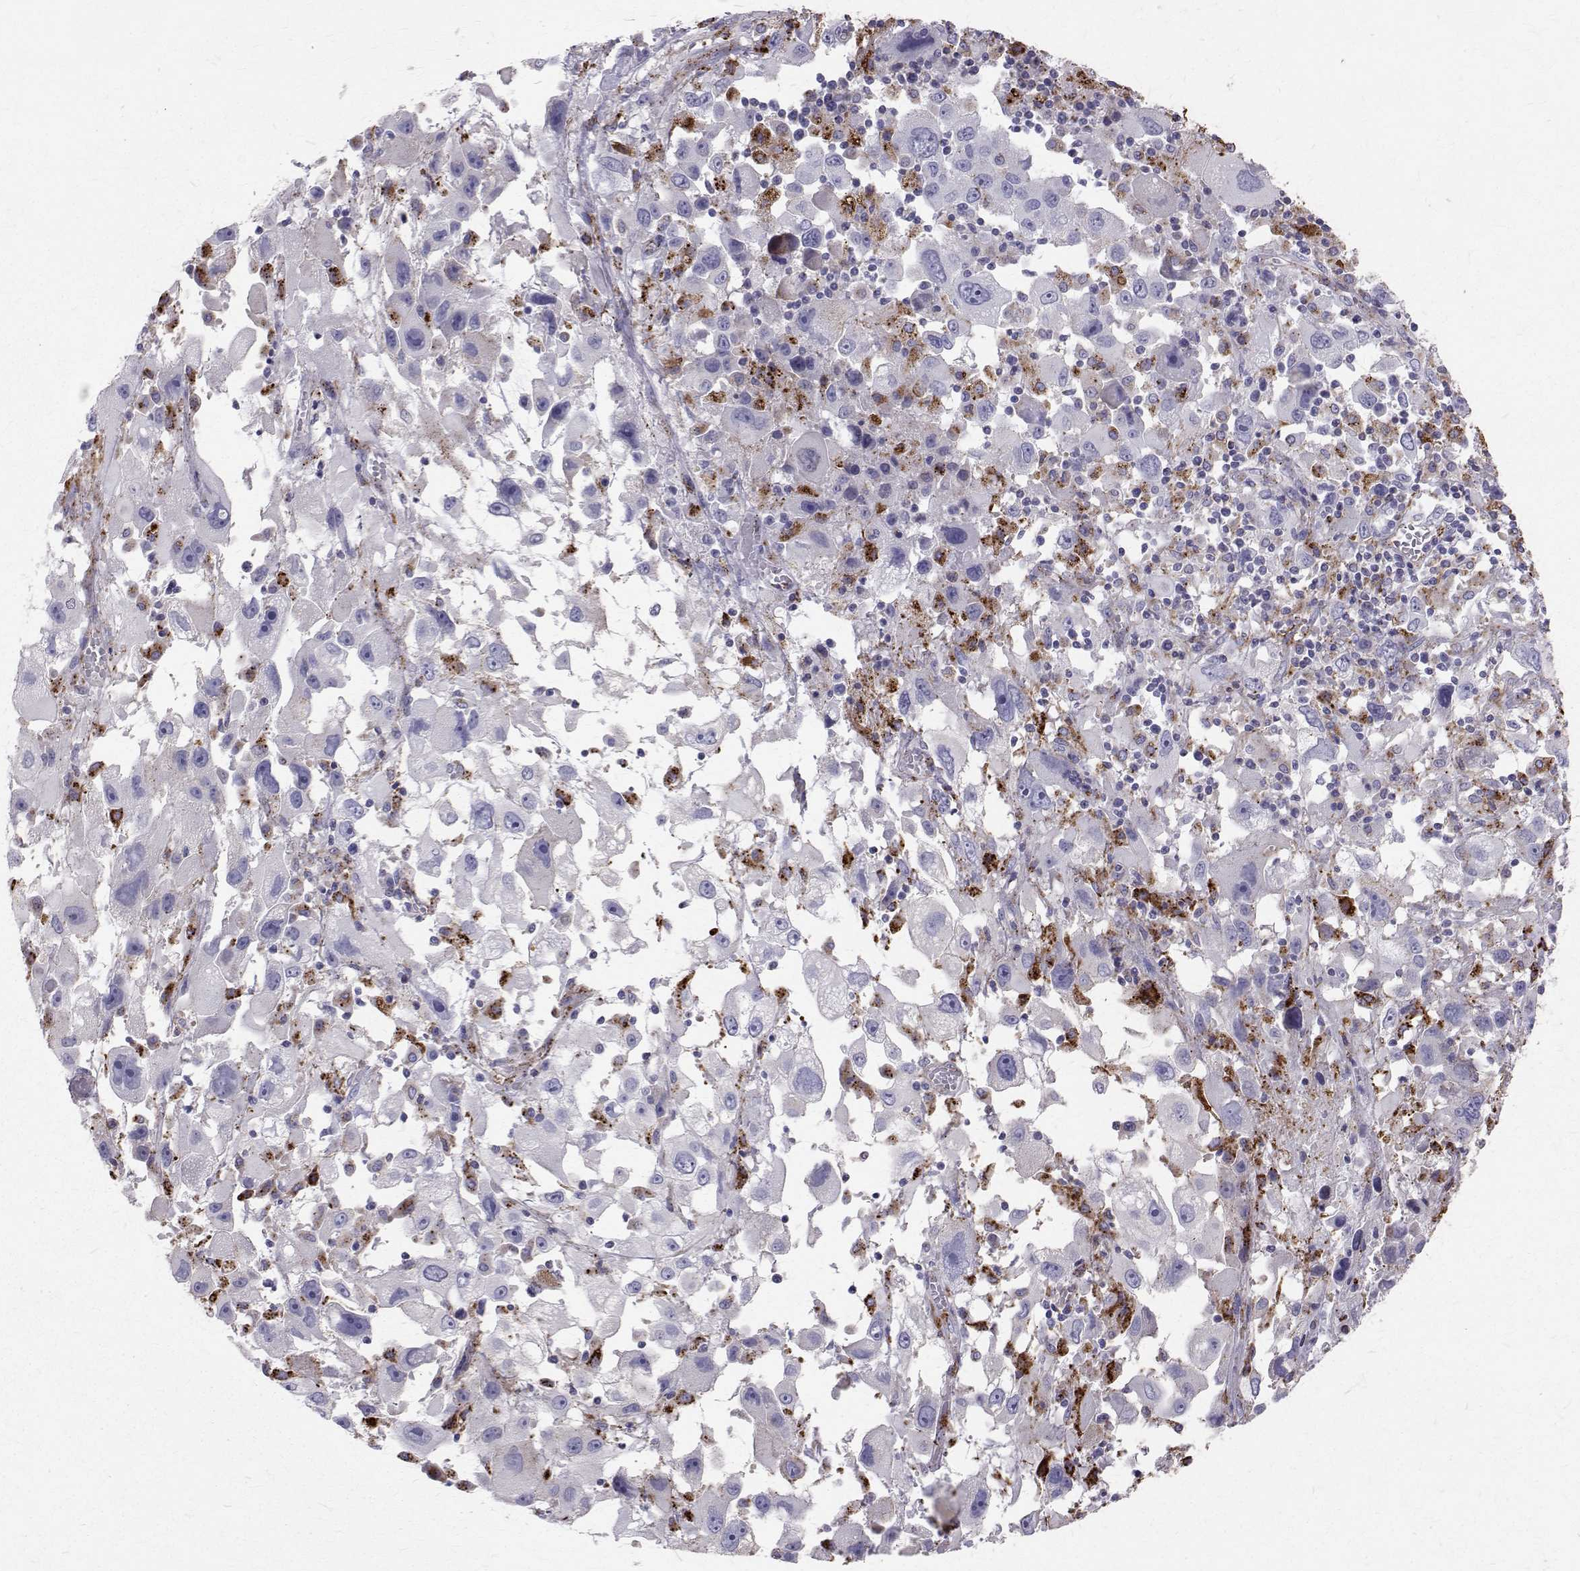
{"staining": {"intensity": "moderate", "quantity": "<25%", "location": "cytoplasmic/membranous"}, "tissue": "melanoma", "cell_type": "Tumor cells", "image_type": "cancer", "snomed": [{"axis": "morphology", "description": "Malignant melanoma, Metastatic site"}, {"axis": "topography", "description": "Soft tissue"}], "caption": "Human melanoma stained for a protein (brown) exhibits moderate cytoplasmic/membranous positive expression in approximately <25% of tumor cells.", "gene": "TPP1", "patient": {"sex": "male", "age": 50}}